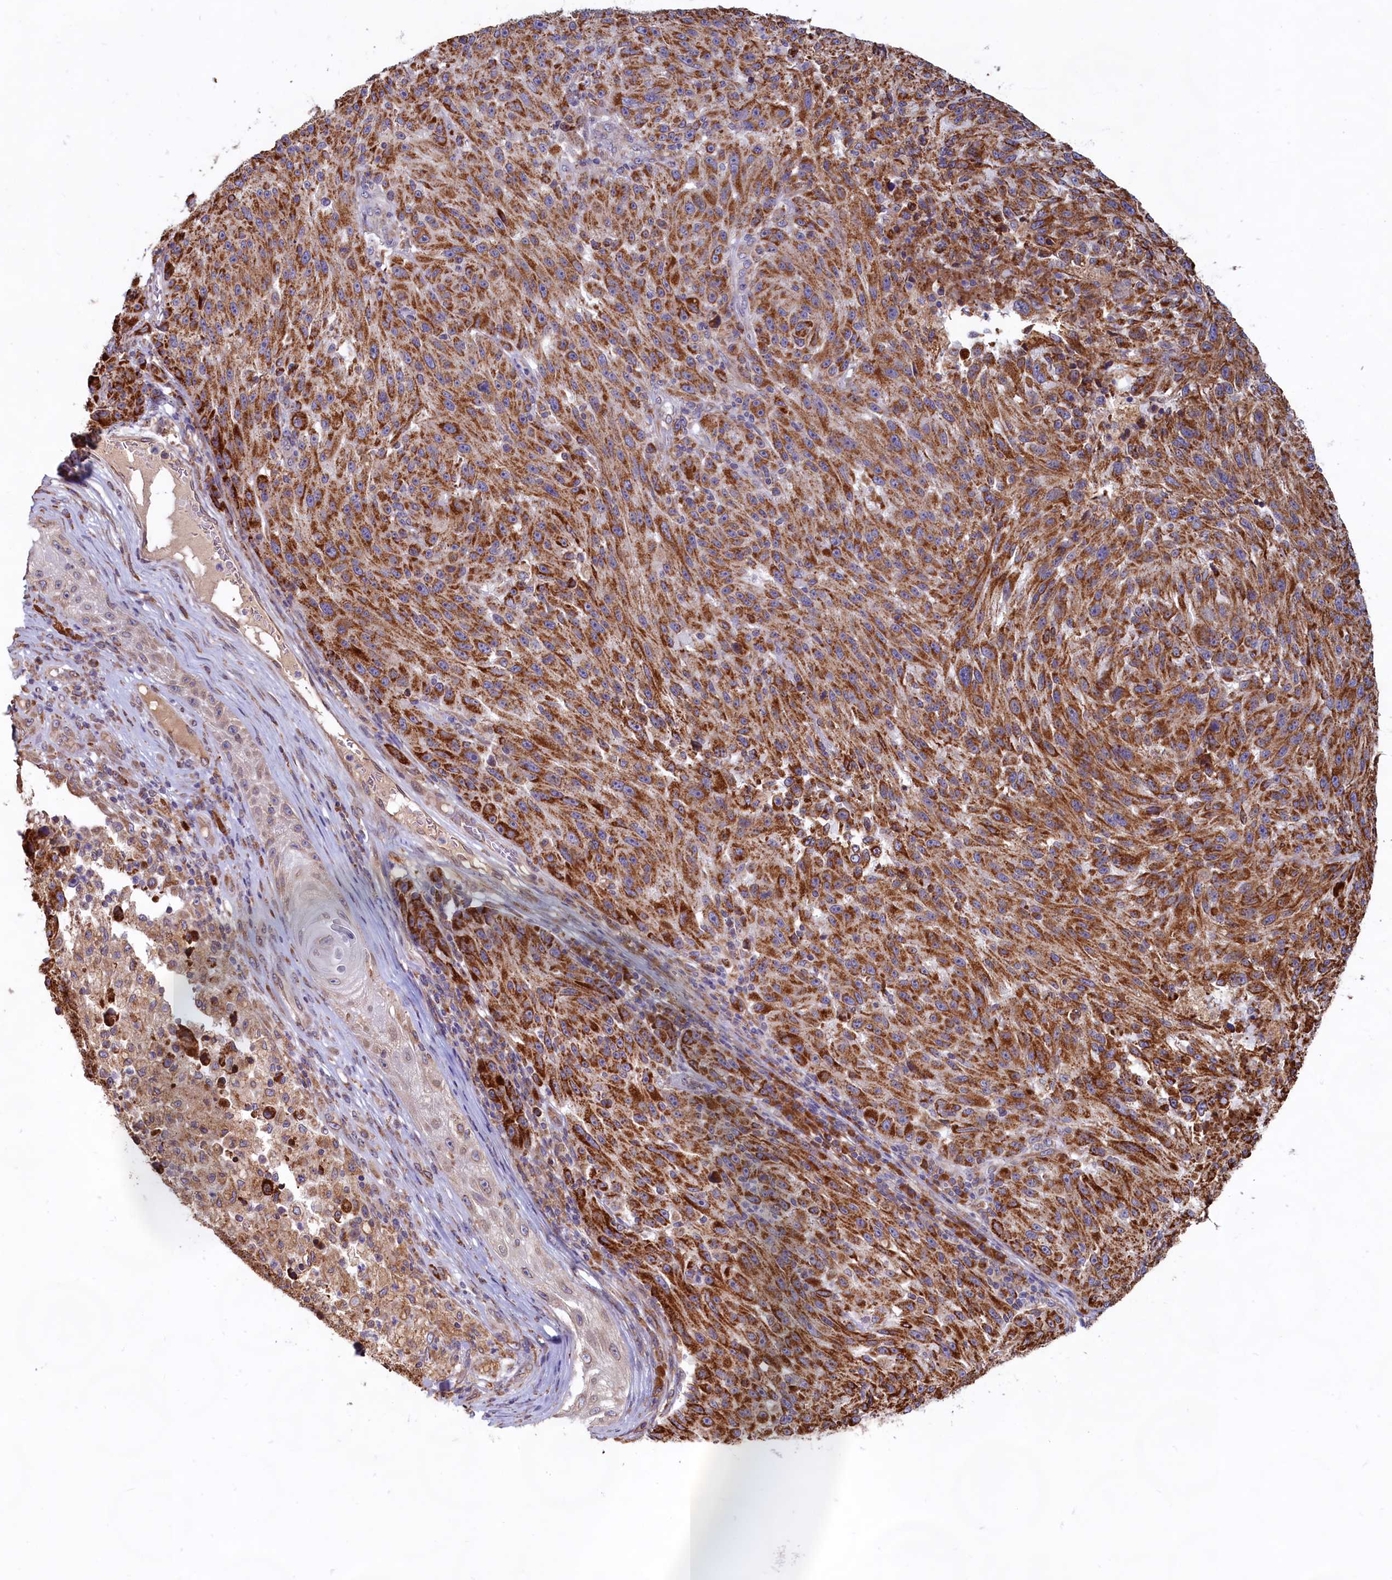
{"staining": {"intensity": "strong", "quantity": ">75%", "location": "cytoplasmic/membranous"}, "tissue": "melanoma", "cell_type": "Tumor cells", "image_type": "cancer", "snomed": [{"axis": "morphology", "description": "Malignant melanoma, NOS"}, {"axis": "topography", "description": "Skin"}], "caption": "A high amount of strong cytoplasmic/membranous staining is present in approximately >75% of tumor cells in malignant melanoma tissue. Immunohistochemistry (ihc) stains the protein of interest in brown and the nuclei are stained blue.", "gene": "TBC1D19", "patient": {"sex": "male", "age": 53}}